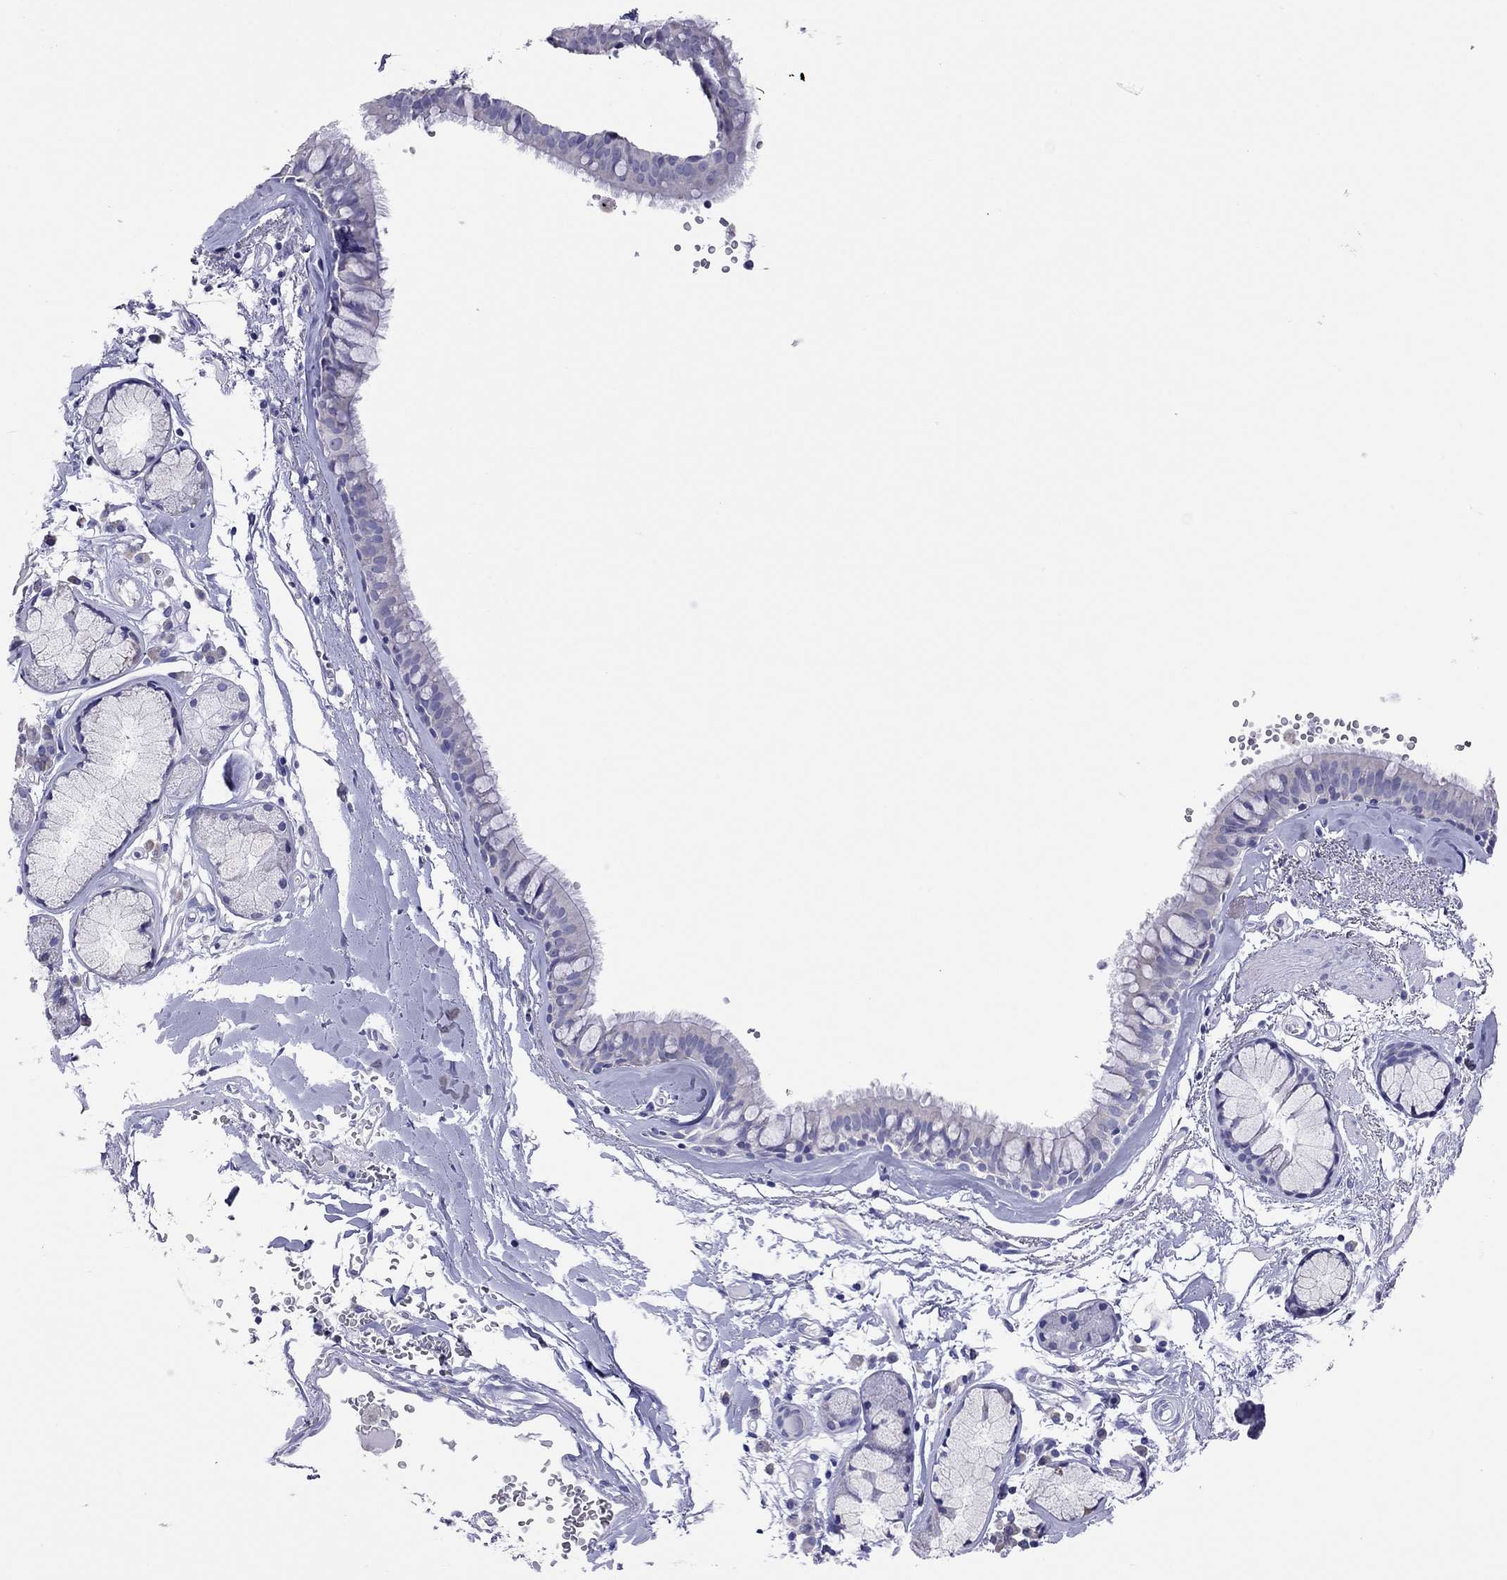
{"staining": {"intensity": "negative", "quantity": "none", "location": "none"}, "tissue": "bronchus", "cell_type": "Respiratory epithelial cells", "image_type": "normal", "snomed": [{"axis": "morphology", "description": "Normal tissue, NOS"}, {"axis": "morphology", "description": "Squamous cell carcinoma, NOS"}, {"axis": "topography", "description": "Cartilage tissue"}, {"axis": "topography", "description": "Bronchus"}], "caption": "High power microscopy micrograph of an immunohistochemistry photomicrograph of unremarkable bronchus, revealing no significant staining in respiratory epithelial cells.", "gene": "COL9A1", "patient": {"sex": "male", "age": 72}}